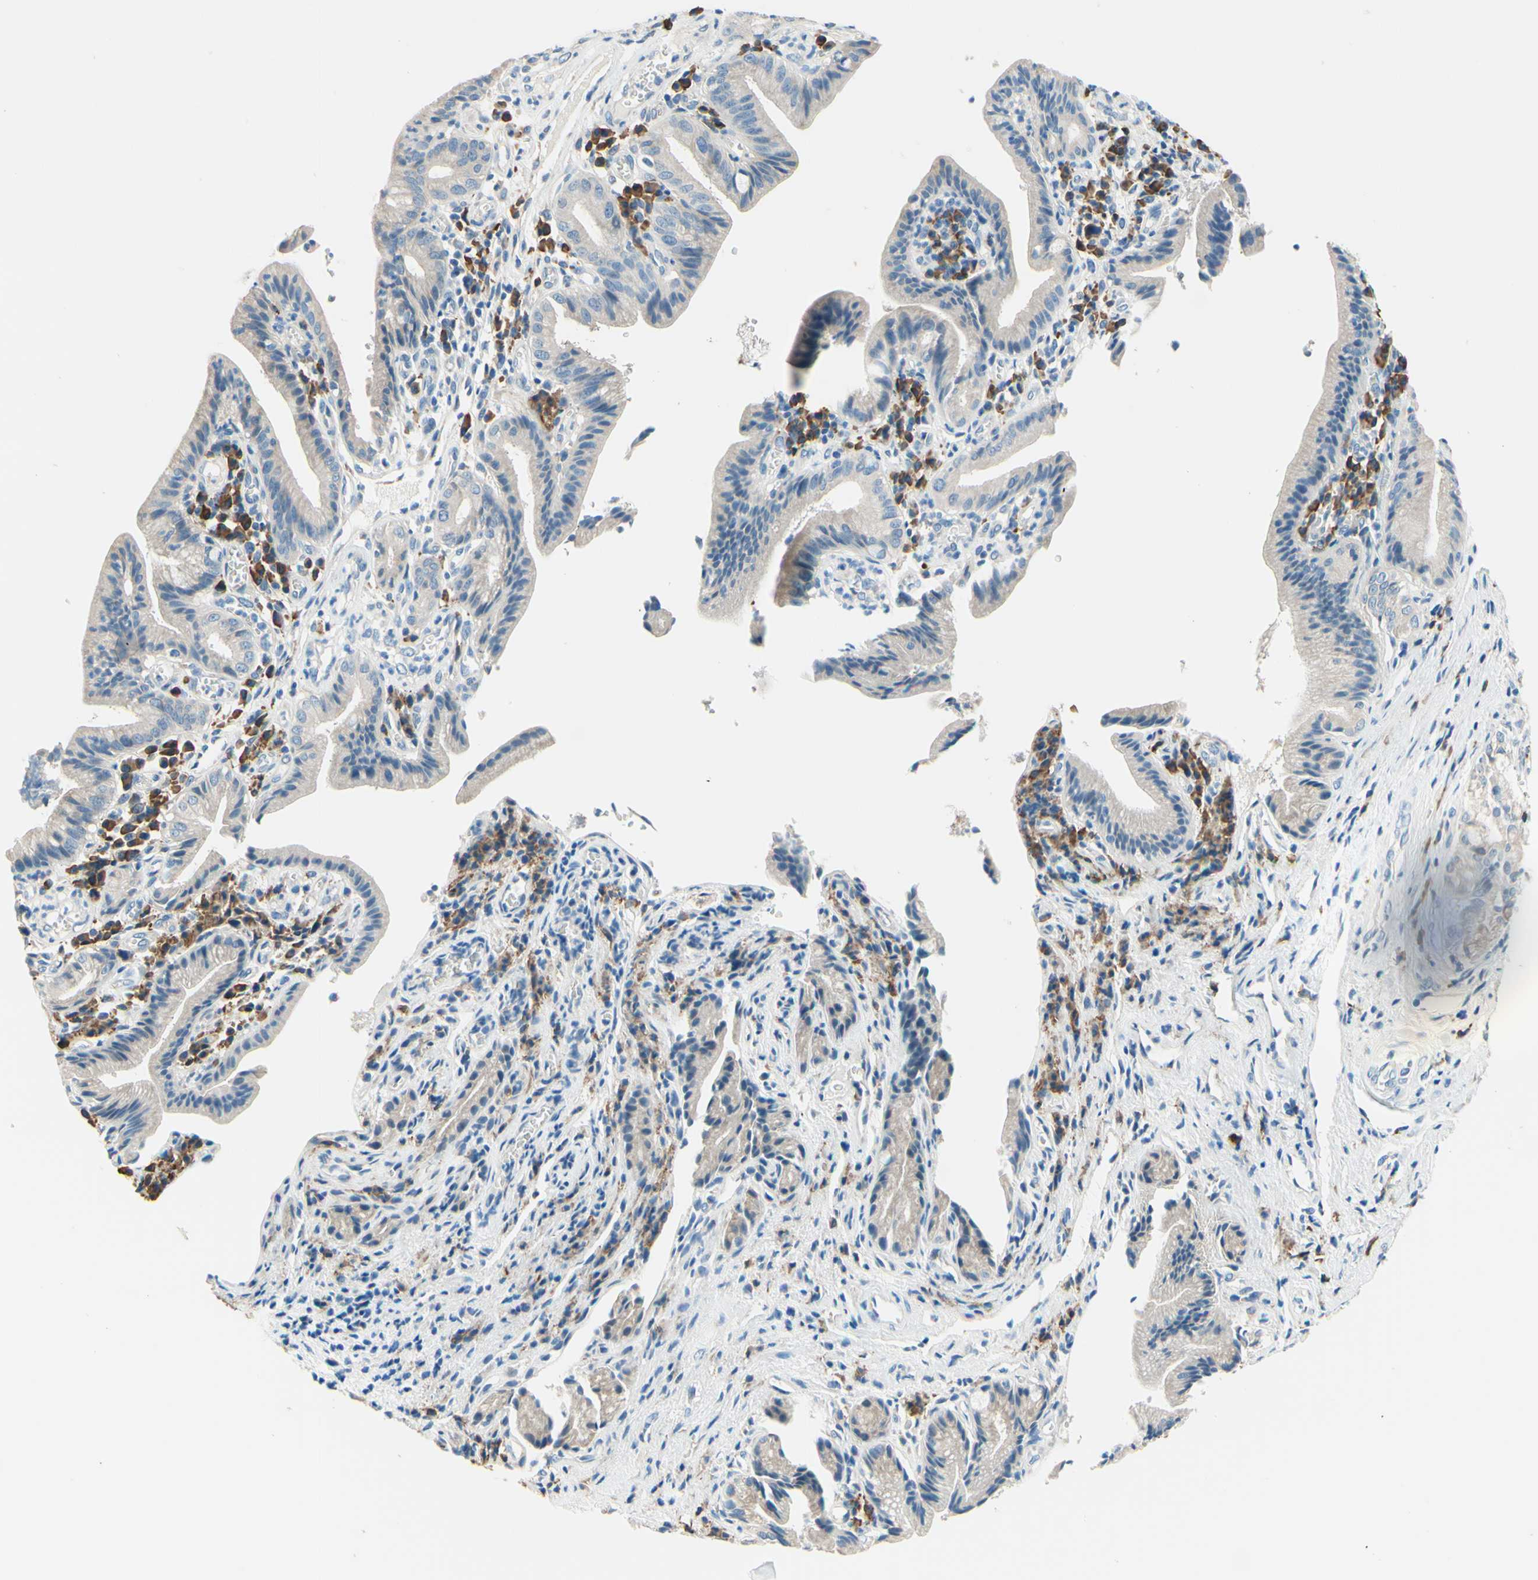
{"staining": {"intensity": "negative", "quantity": "none", "location": "none"}, "tissue": "pancreatic cancer", "cell_type": "Tumor cells", "image_type": "cancer", "snomed": [{"axis": "morphology", "description": "Adenocarcinoma, NOS"}, {"axis": "topography", "description": "Pancreas"}], "caption": "IHC image of neoplastic tissue: human pancreatic adenocarcinoma stained with DAB shows no significant protein positivity in tumor cells. Nuclei are stained in blue.", "gene": "PASD1", "patient": {"sex": "female", "age": 75}}